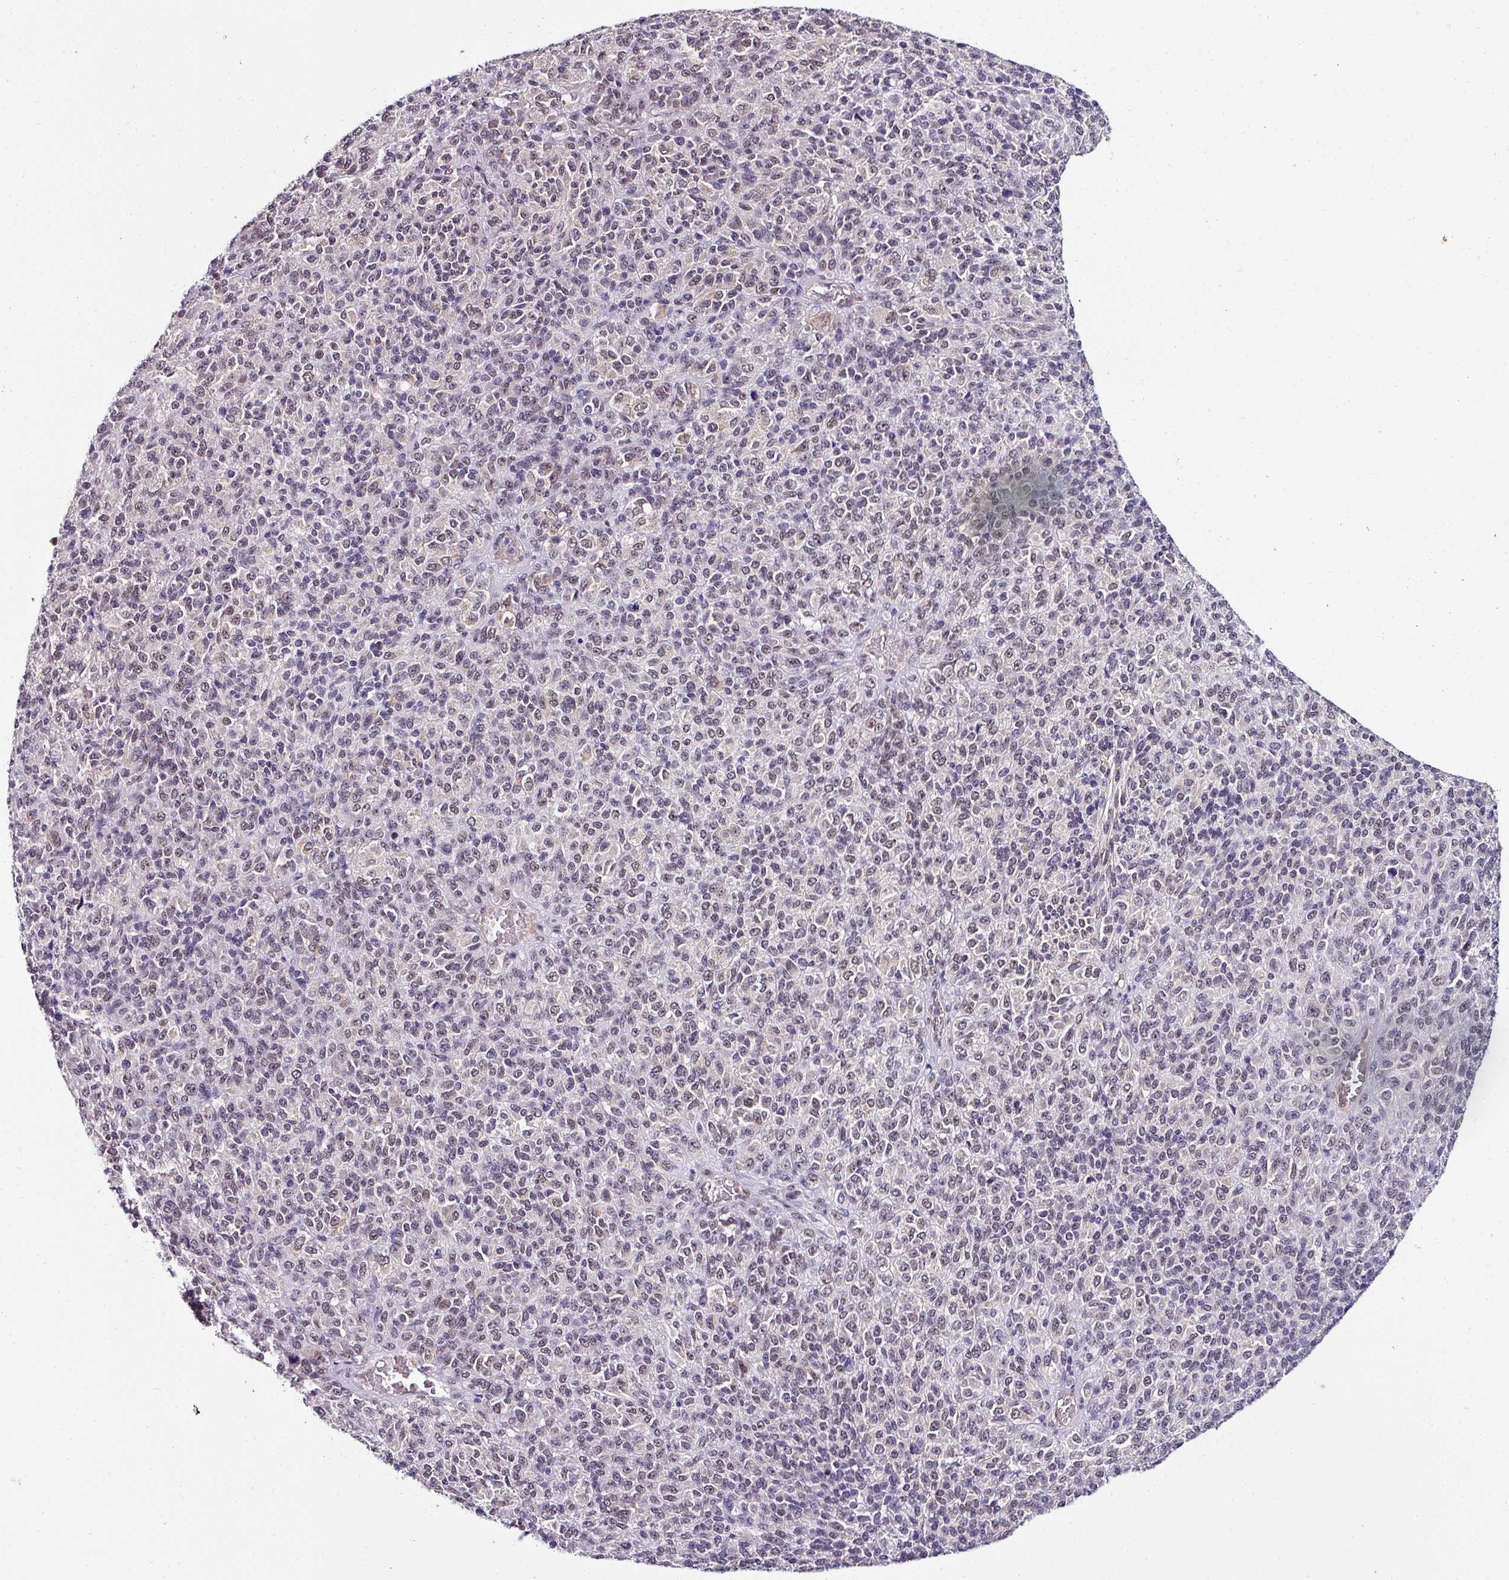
{"staining": {"intensity": "weak", "quantity": "25%-75%", "location": "cytoplasmic/membranous,nuclear"}, "tissue": "melanoma", "cell_type": "Tumor cells", "image_type": "cancer", "snomed": [{"axis": "morphology", "description": "Malignant melanoma, Metastatic site"}, {"axis": "topography", "description": "Brain"}], "caption": "Protein analysis of melanoma tissue exhibits weak cytoplasmic/membranous and nuclear positivity in about 25%-75% of tumor cells. Nuclei are stained in blue.", "gene": "NAPSA", "patient": {"sex": "female", "age": 56}}